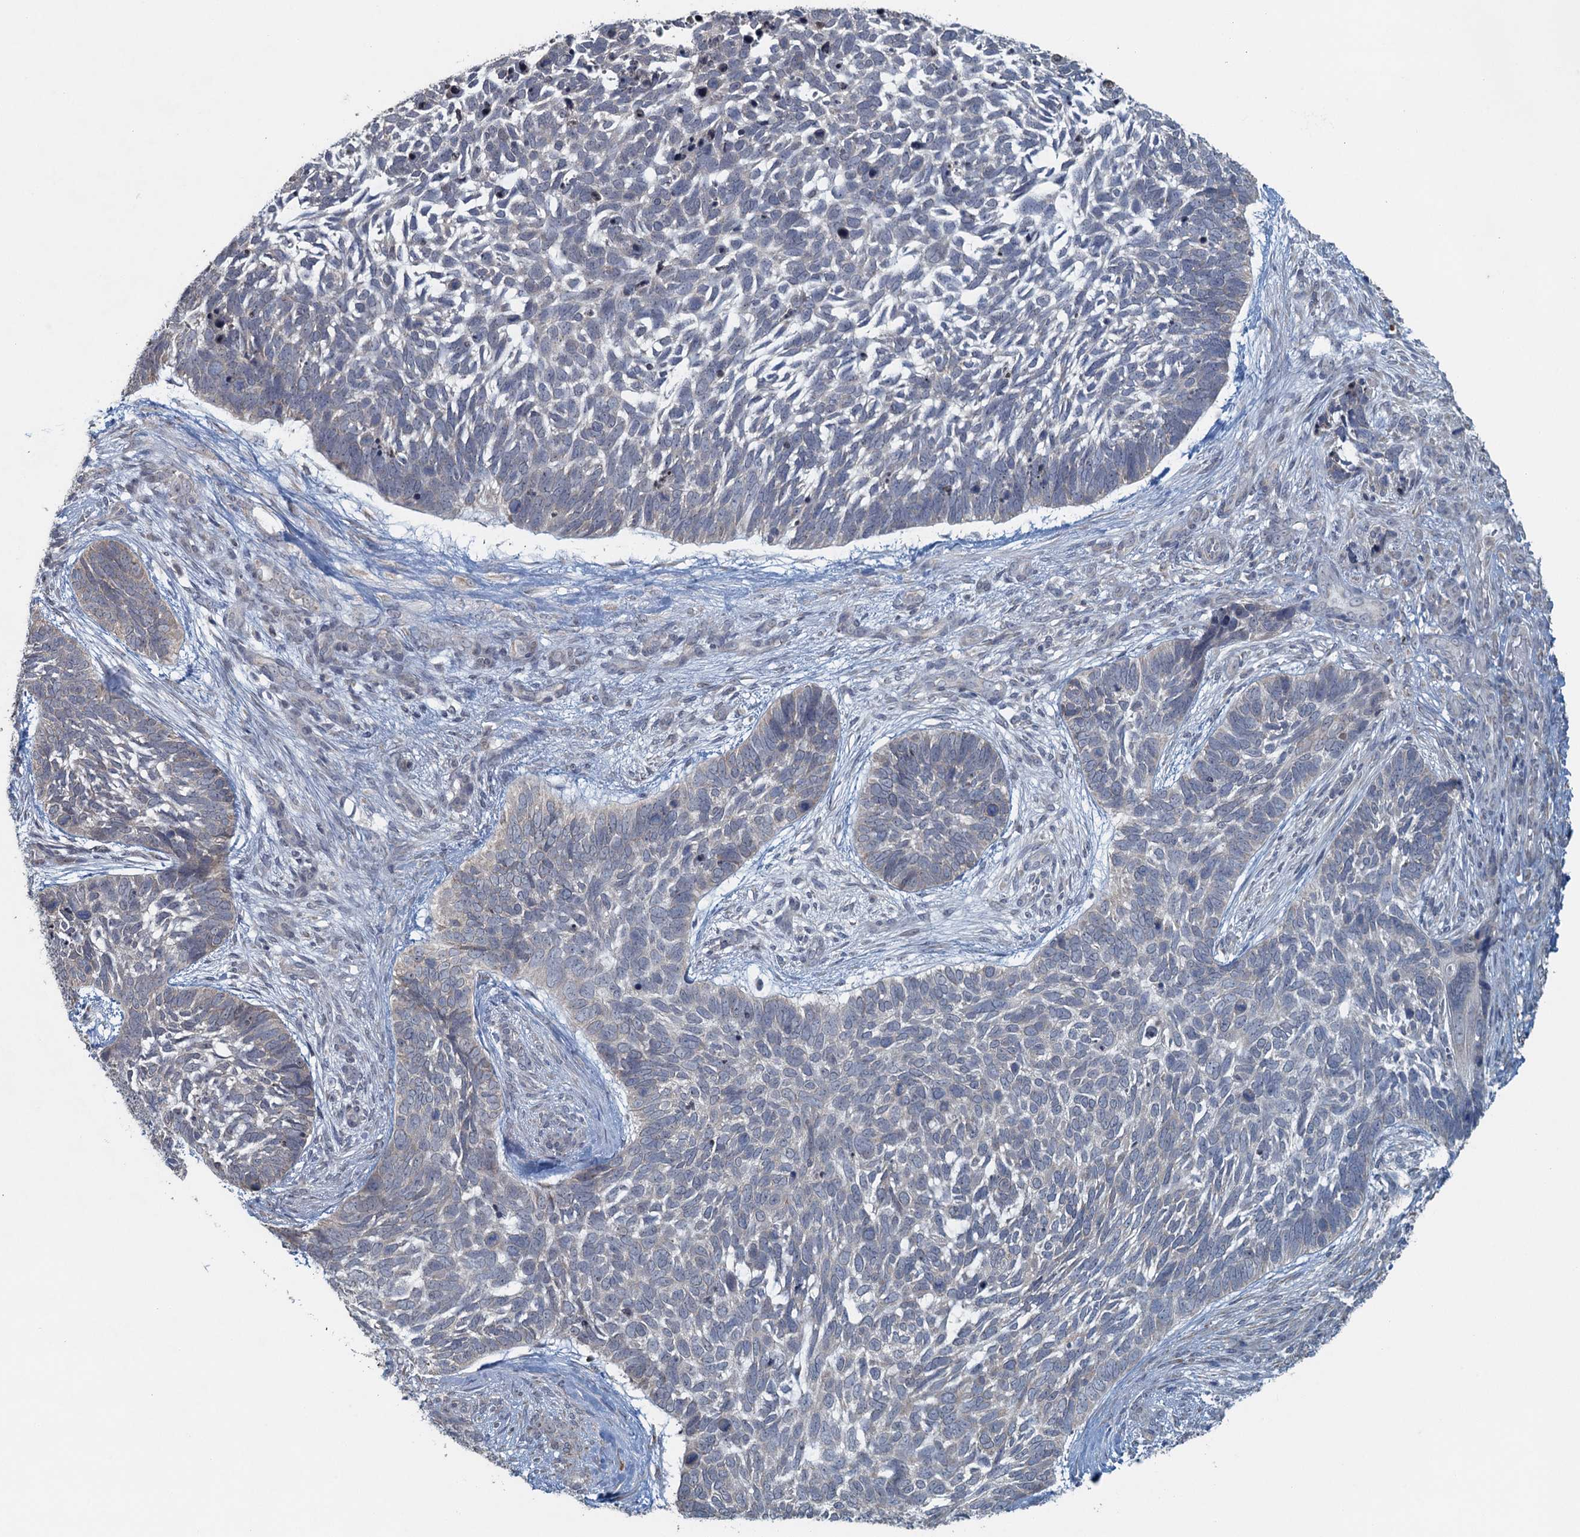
{"staining": {"intensity": "negative", "quantity": "none", "location": "none"}, "tissue": "skin cancer", "cell_type": "Tumor cells", "image_type": "cancer", "snomed": [{"axis": "morphology", "description": "Basal cell carcinoma"}, {"axis": "topography", "description": "Skin"}], "caption": "This is an IHC photomicrograph of skin cancer (basal cell carcinoma). There is no staining in tumor cells.", "gene": "TEX35", "patient": {"sex": "male", "age": 88}}